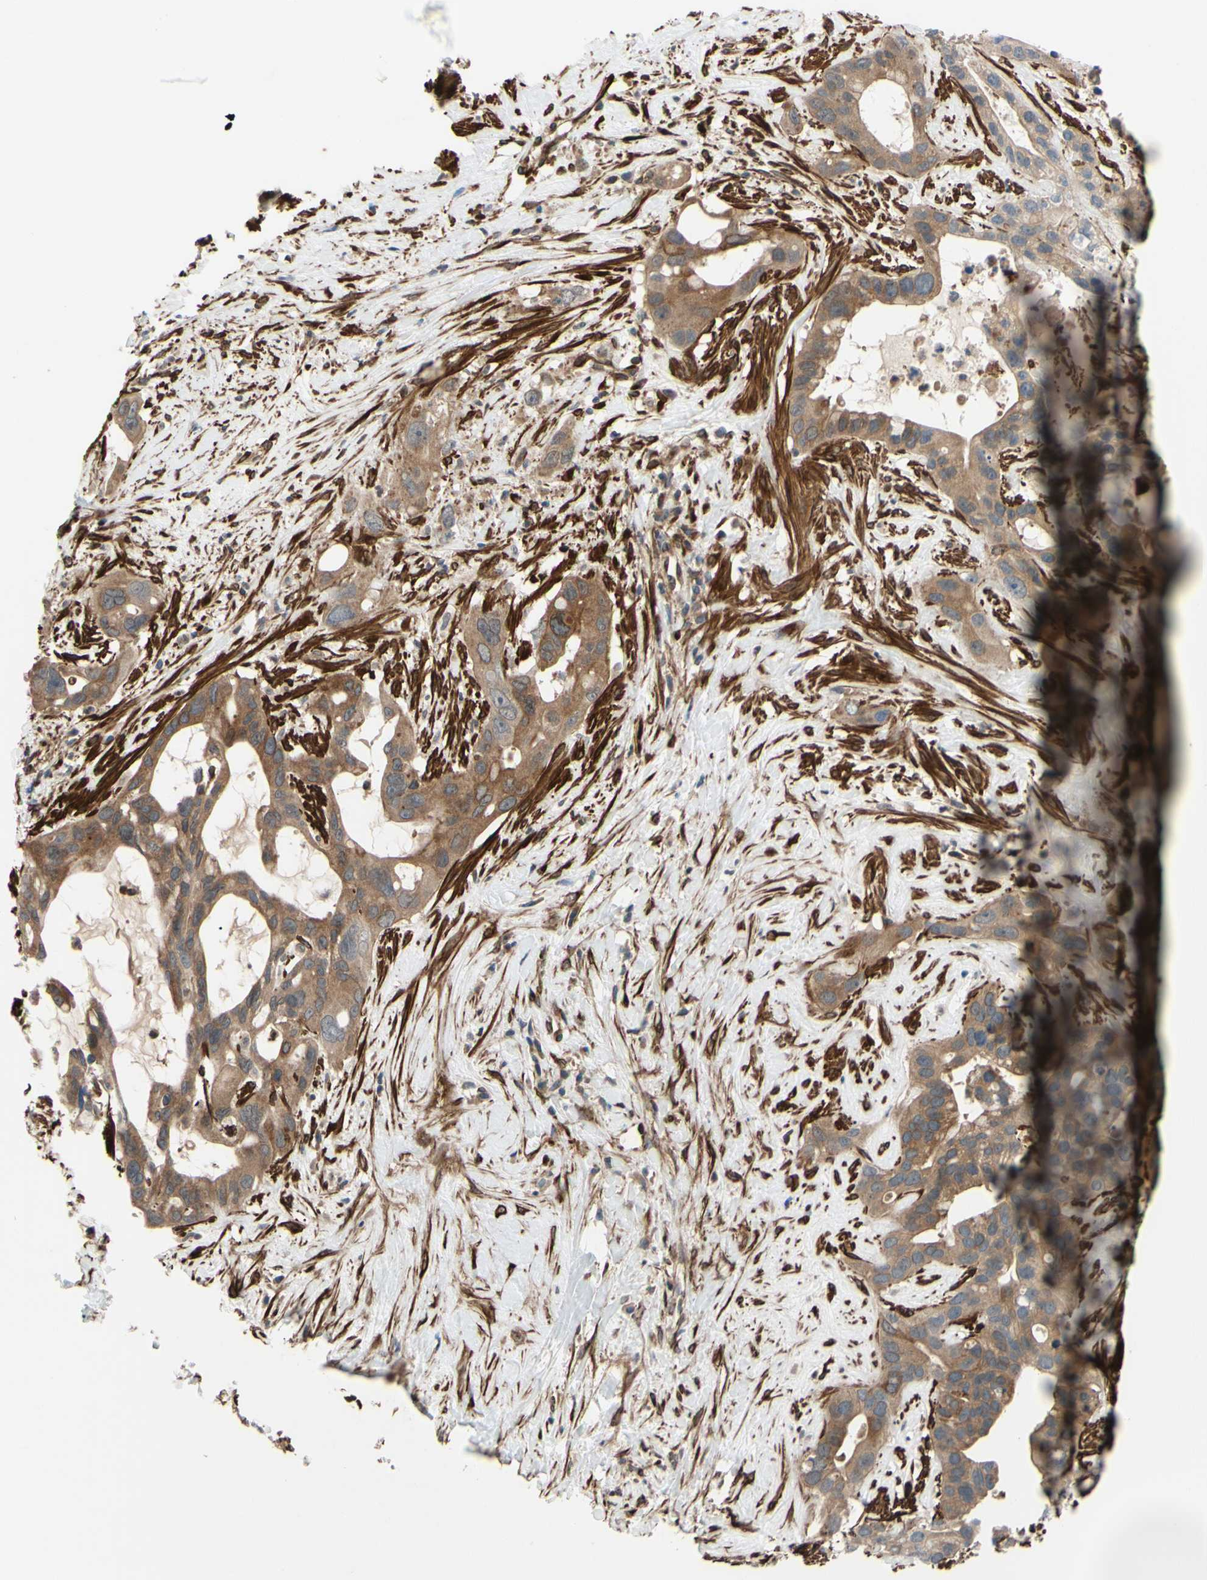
{"staining": {"intensity": "moderate", "quantity": ">75%", "location": "cytoplasmic/membranous"}, "tissue": "liver cancer", "cell_type": "Tumor cells", "image_type": "cancer", "snomed": [{"axis": "morphology", "description": "Cholangiocarcinoma"}, {"axis": "topography", "description": "Liver"}], "caption": "Protein staining reveals moderate cytoplasmic/membranous expression in approximately >75% of tumor cells in liver cholangiocarcinoma. Nuclei are stained in blue.", "gene": "PRAF2", "patient": {"sex": "female", "age": 65}}